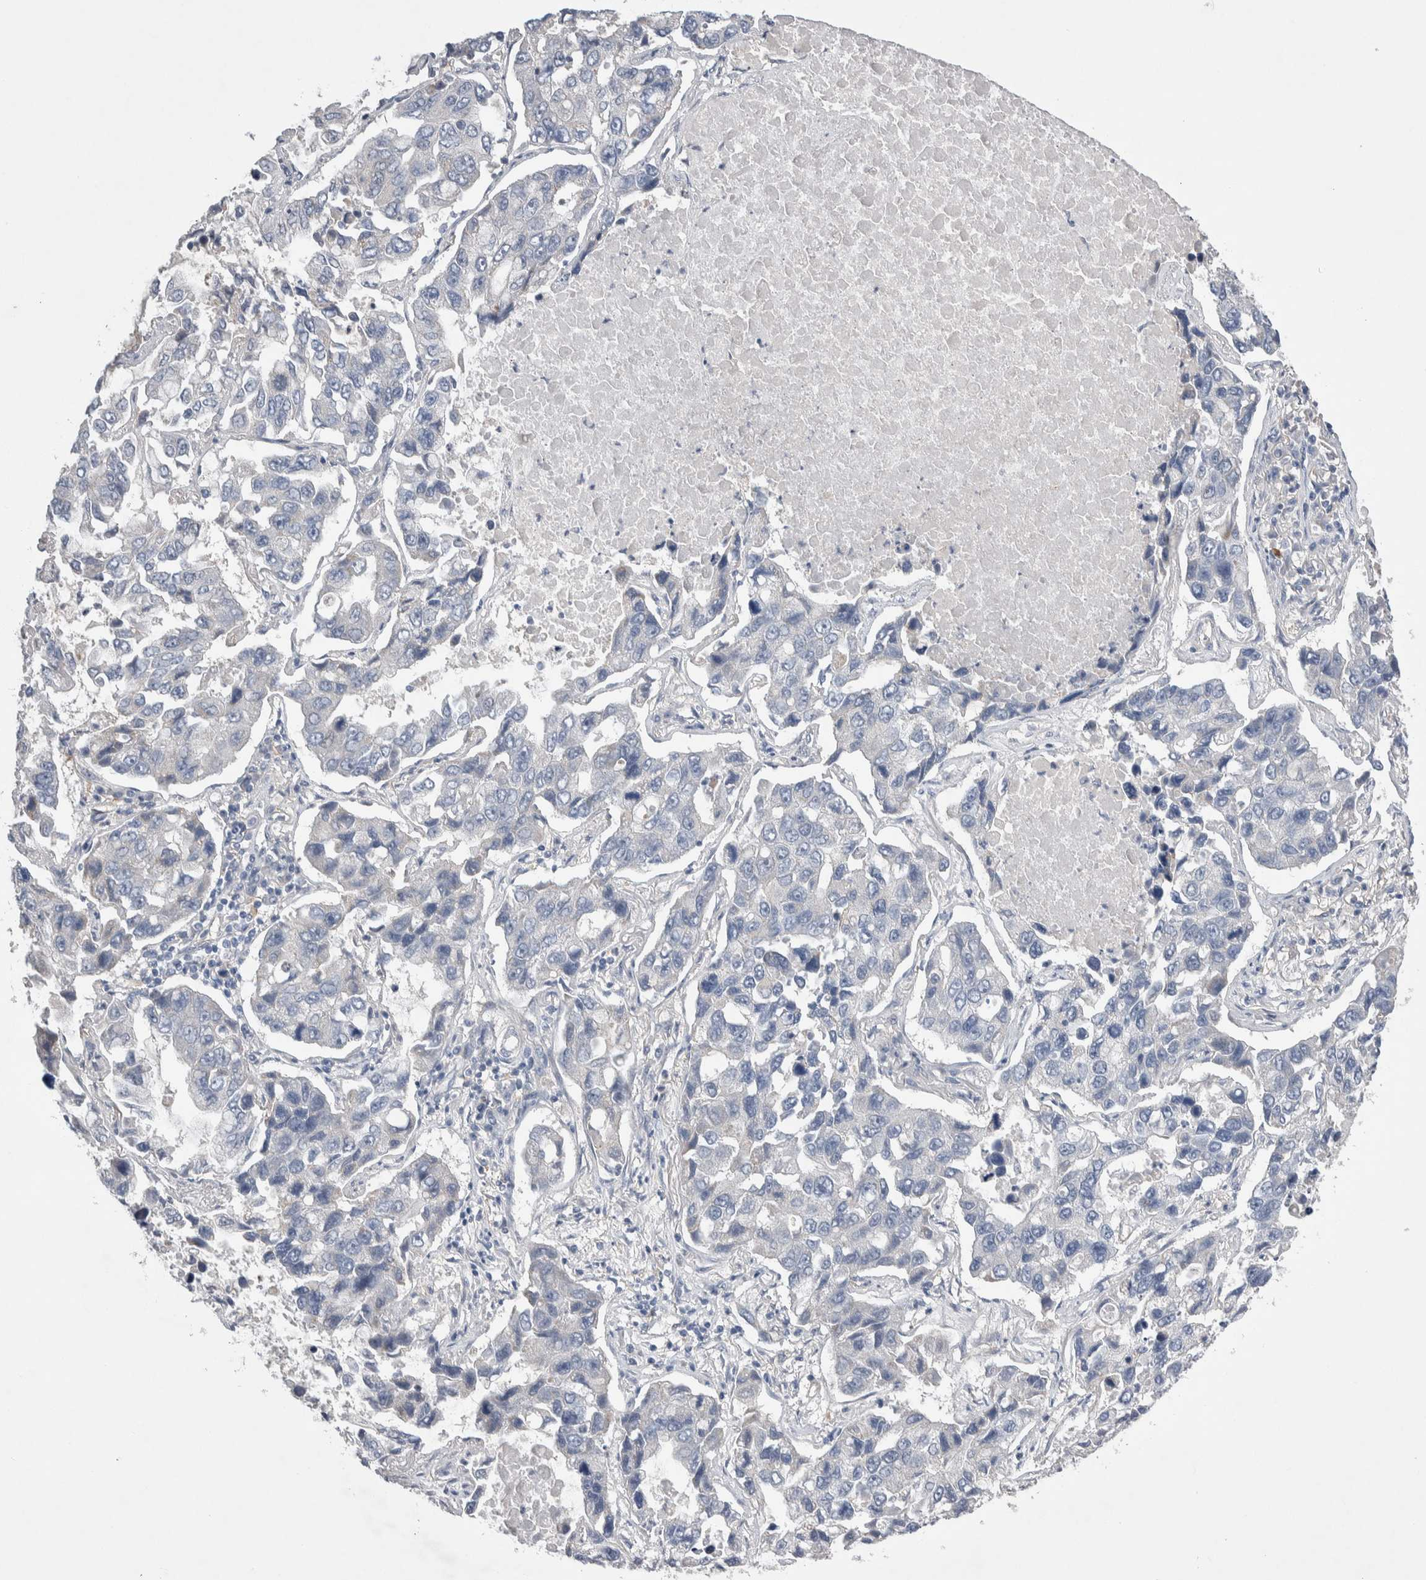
{"staining": {"intensity": "negative", "quantity": "none", "location": "none"}, "tissue": "lung cancer", "cell_type": "Tumor cells", "image_type": "cancer", "snomed": [{"axis": "morphology", "description": "Adenocarcinoma, NOS"}, {"axis": "topography", "description": "Lung"}], "caption": "High magnification brightfield microscopy of adenocarcinoma (lung) stained with DAB (brown) and counterstained with hematoxylin (blue): tumor cells show no significant expression.", "gene": "CEP131", "patient": {"sex": "male", "age": 64}}